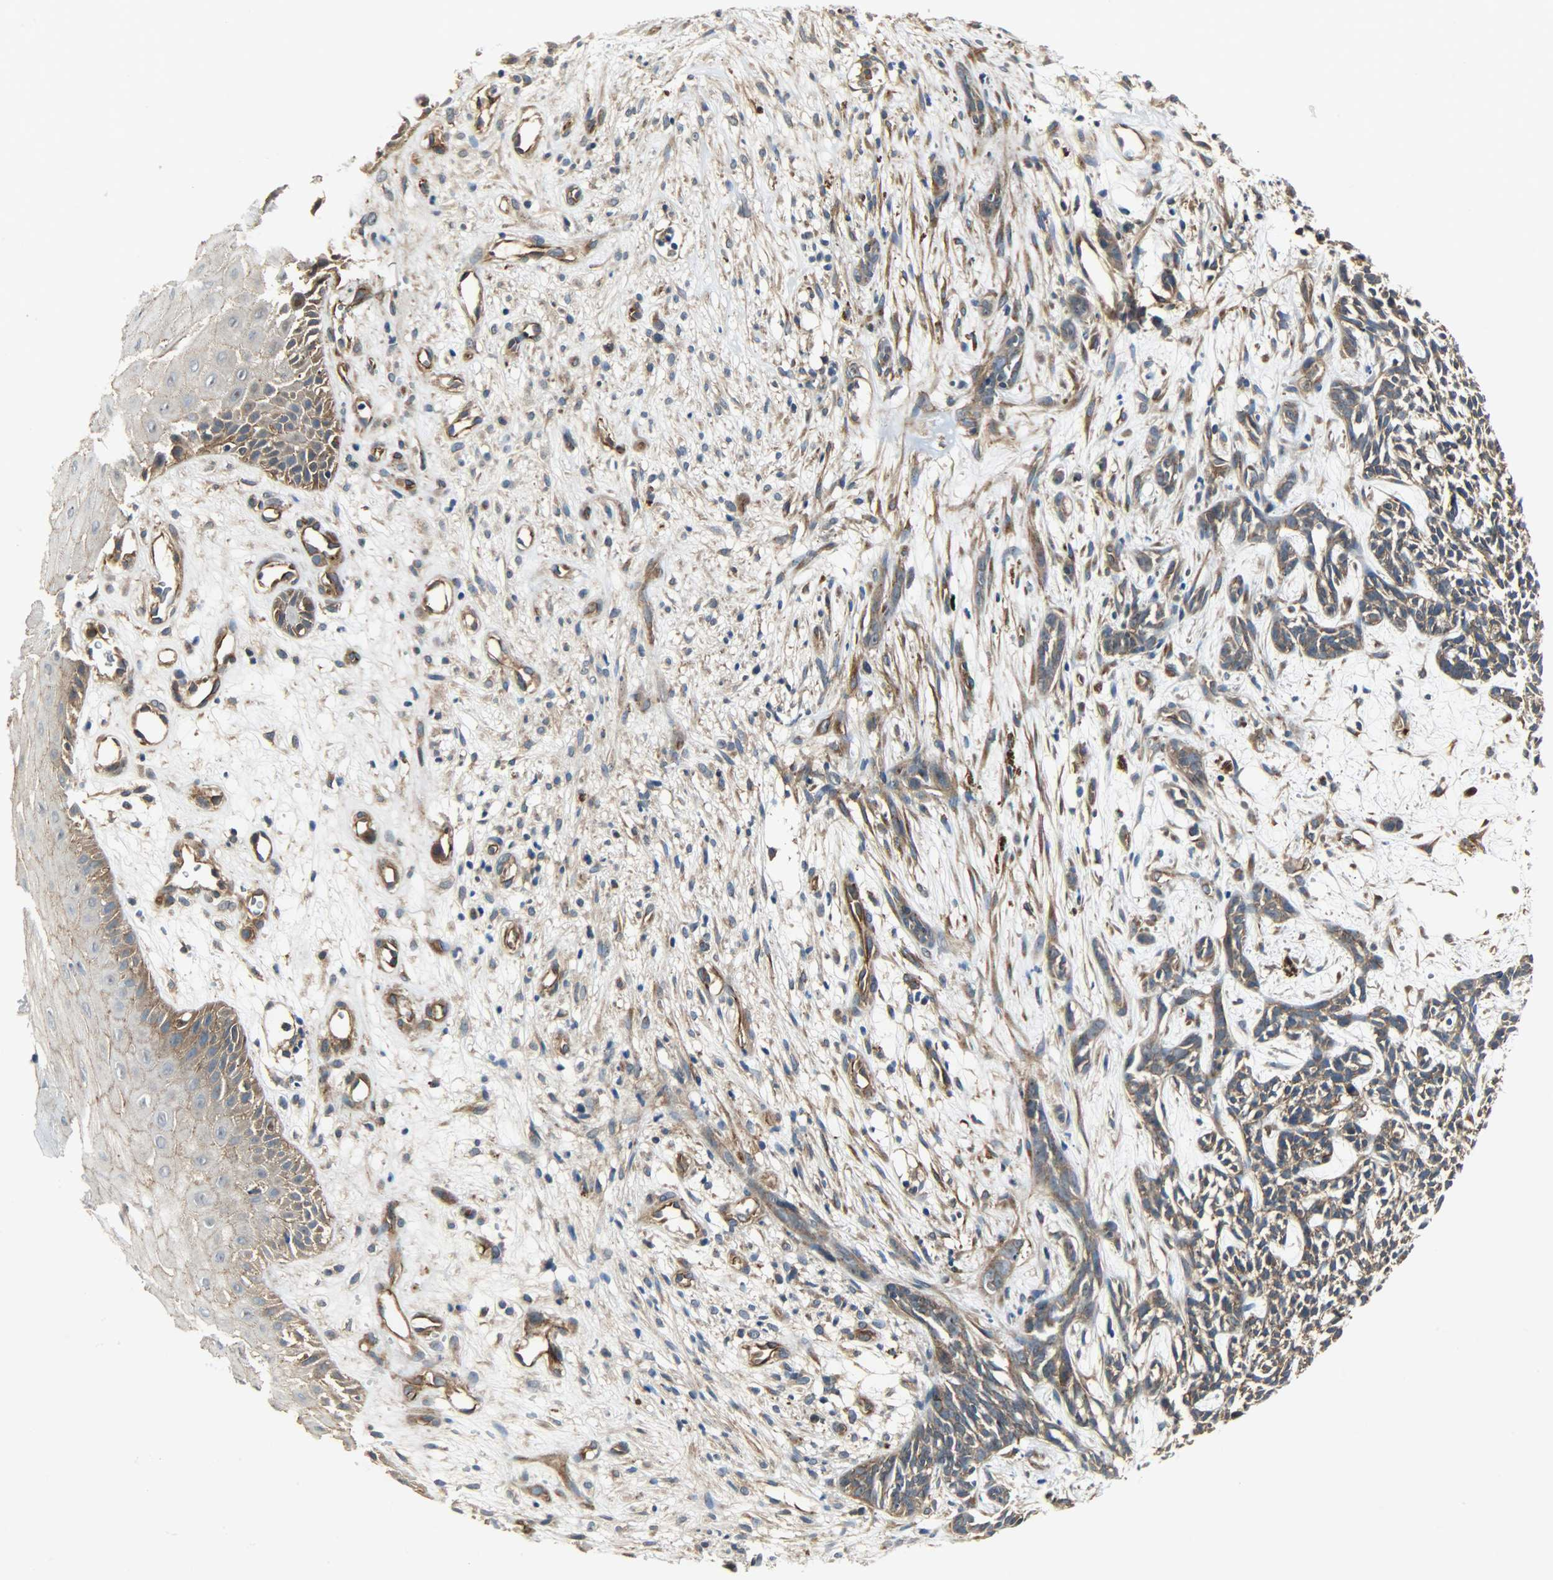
{"staining": {"intensity": "moderate", "quantity": ">75%", "location": "cytoplasmic/membranous"}, "tissue": "skin cancer", "cell_type": "Tumor cells", "image_type": "cancer", "snomed": [{"axis": "morphology", "description": "Basal cell carcinoma"}, {"axis": "topography", "description": "Skin"}], "caption": "A micrograph of human skin basal cell carcinoma stained for a protein shows moderate cytoplasmic/membranous brown staining in tumor cells.", "gene": "KIAA1217", "patient": {"sex": "female", "age": 84}}